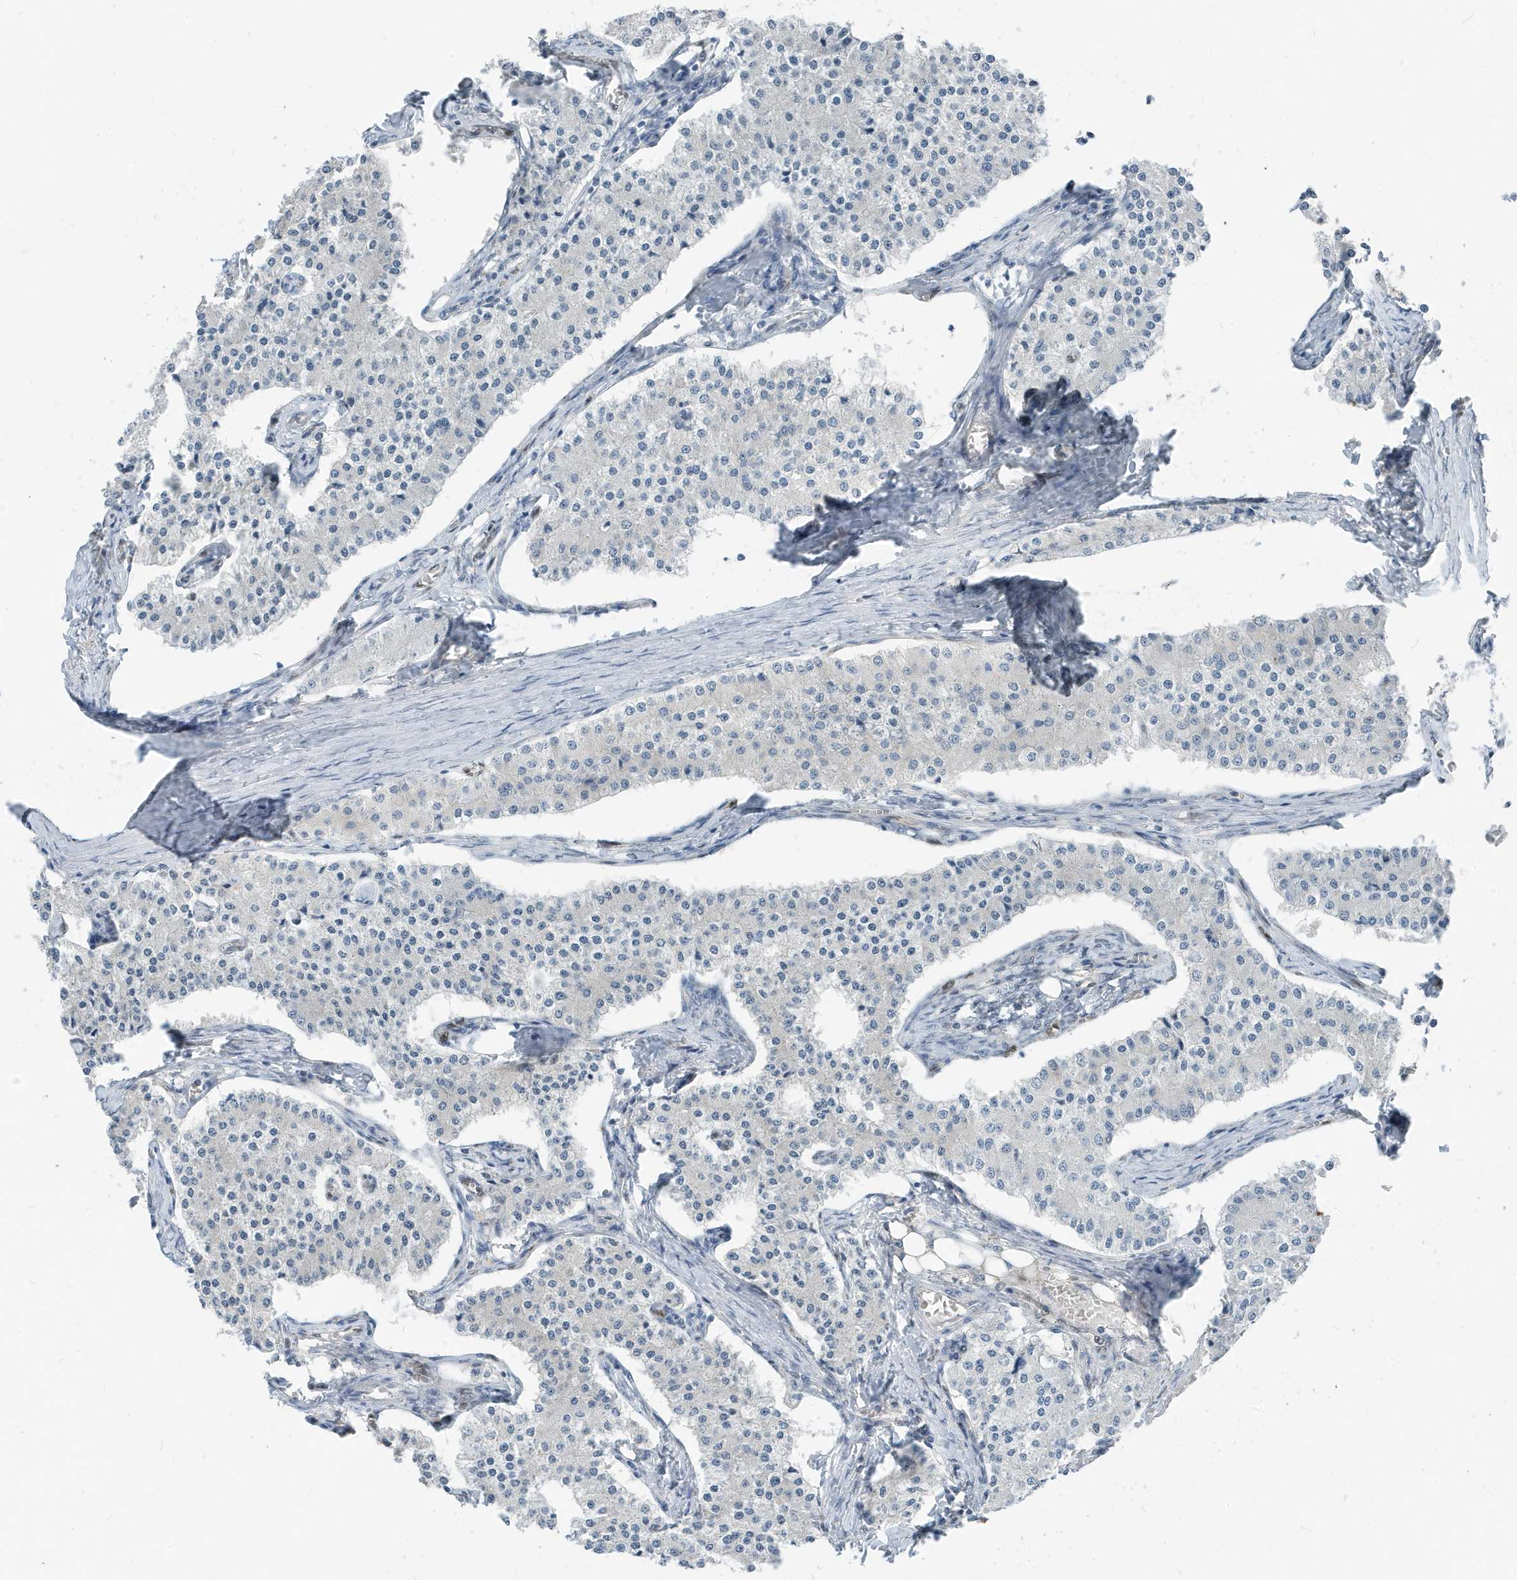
{"staining": {"intensity": "negative", "quantity": "none", "location": "none"}, "tissue": "carcinoid", "cell_type": "Tumor cells", "image_type": "cancer", "snomed": [{"axis": "morphology", "description": "Carcinoid, malignant, NOS"}, {"axis": "topography", "description": "Colon"}], "caption": "DAB immunohistochemical staining of human carcinoid shows no significant staining in tumor cells.", "gene": "NCOA7", "patient": {"sex": "female", "age": 52}}